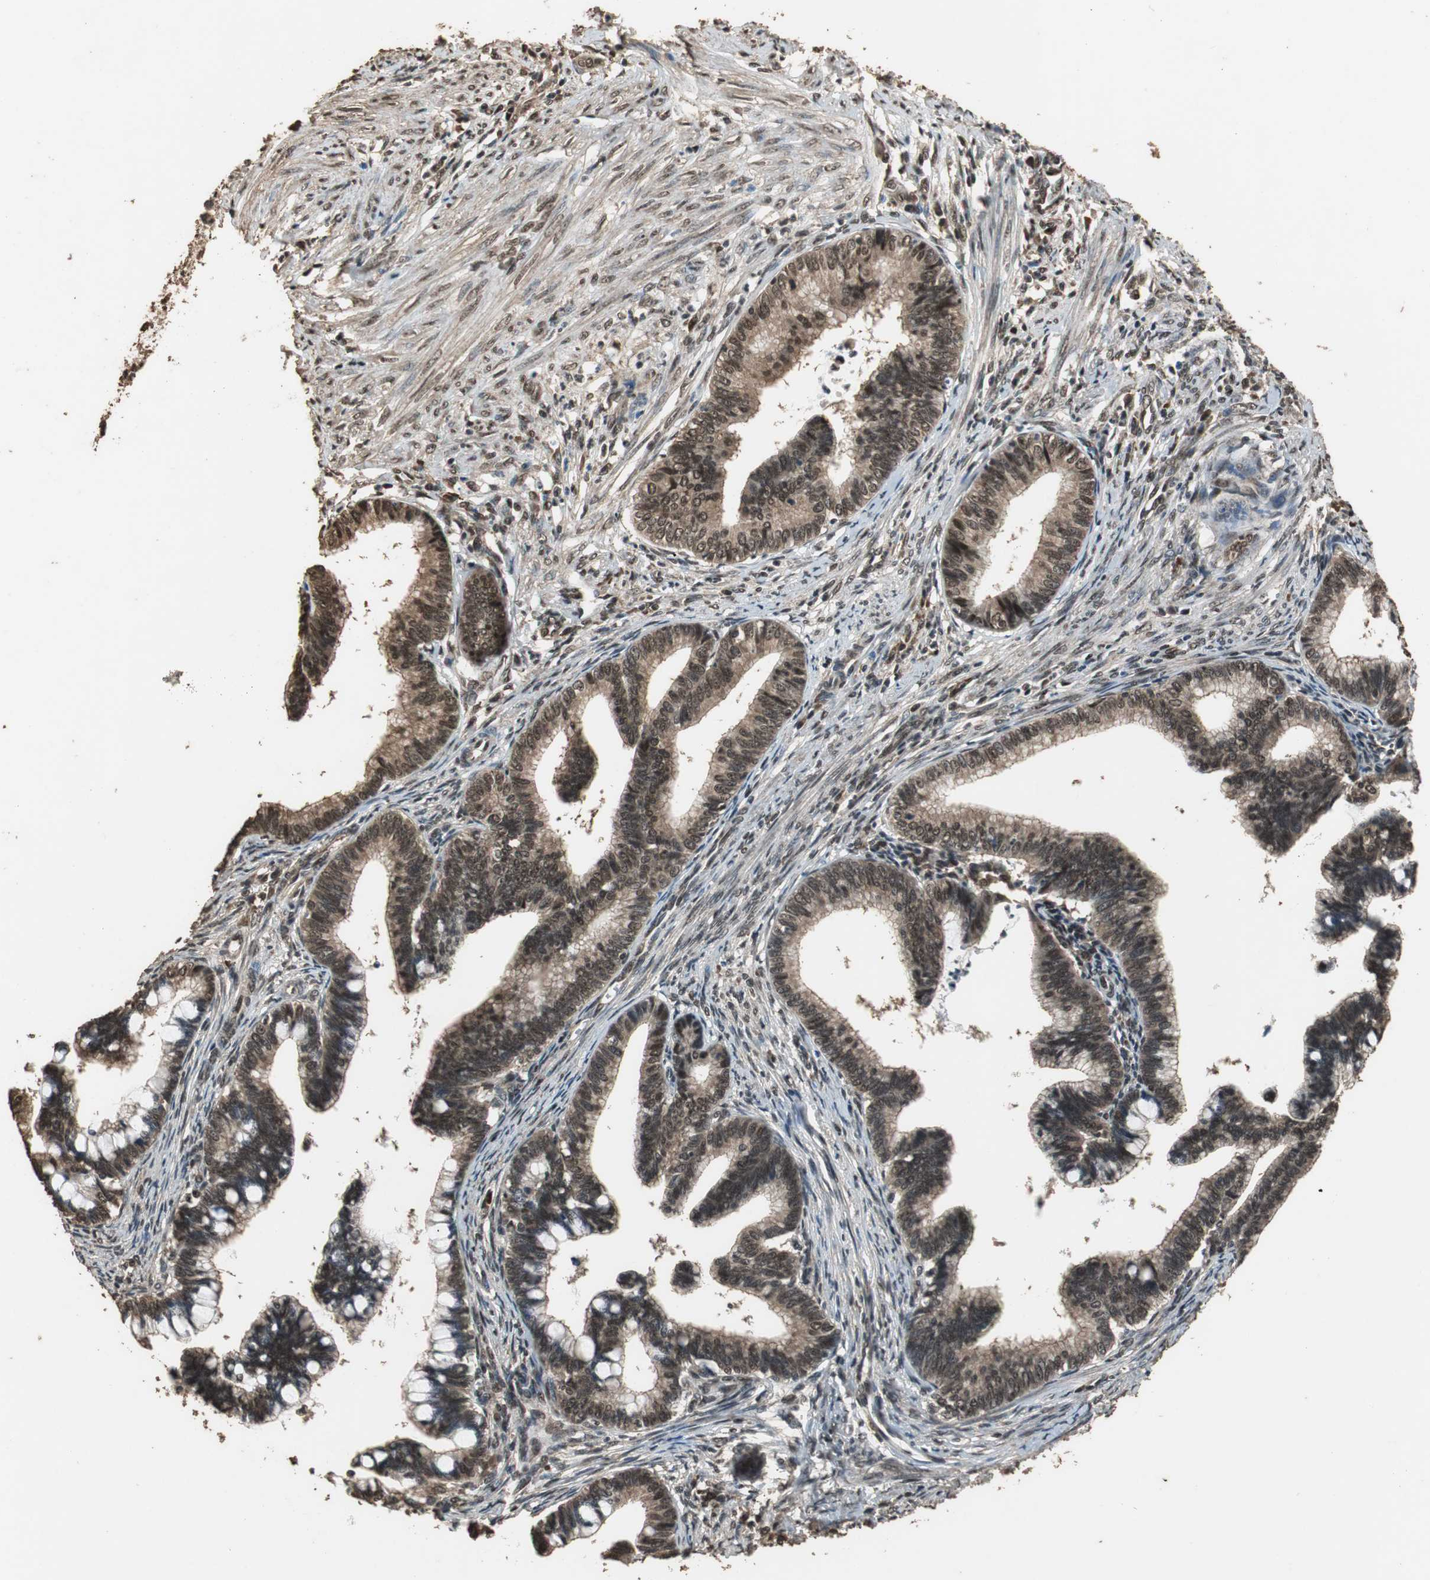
{"staining": {"intensity": "moderate", "quantity": ">75%", "location": "cytoplasmic/membranous,nuclear"}, "tissue": "cervical cancer", "cell_type": "Tumor cells", "image_type": "cancer", "snomed": [{"axis": "morphology", "description": "Adenocarcinoma, NOS"}, {"axis": "topography", "description": "Cervix"}], "caption": "Immunohistochemistry (IHC) photomicrograph of neoplastic tissue: human cervical cancer stained using immunohistochemistry reveals medium levels of moderate protein expression localized specifically in the cytoplasmic/membranous and nuclear of tumor cells, appearing as a cytoplasmic/membranous and nuclear brown color.", "gene": "ZNF18", "patient": {"sex": "female", "age": 36}}